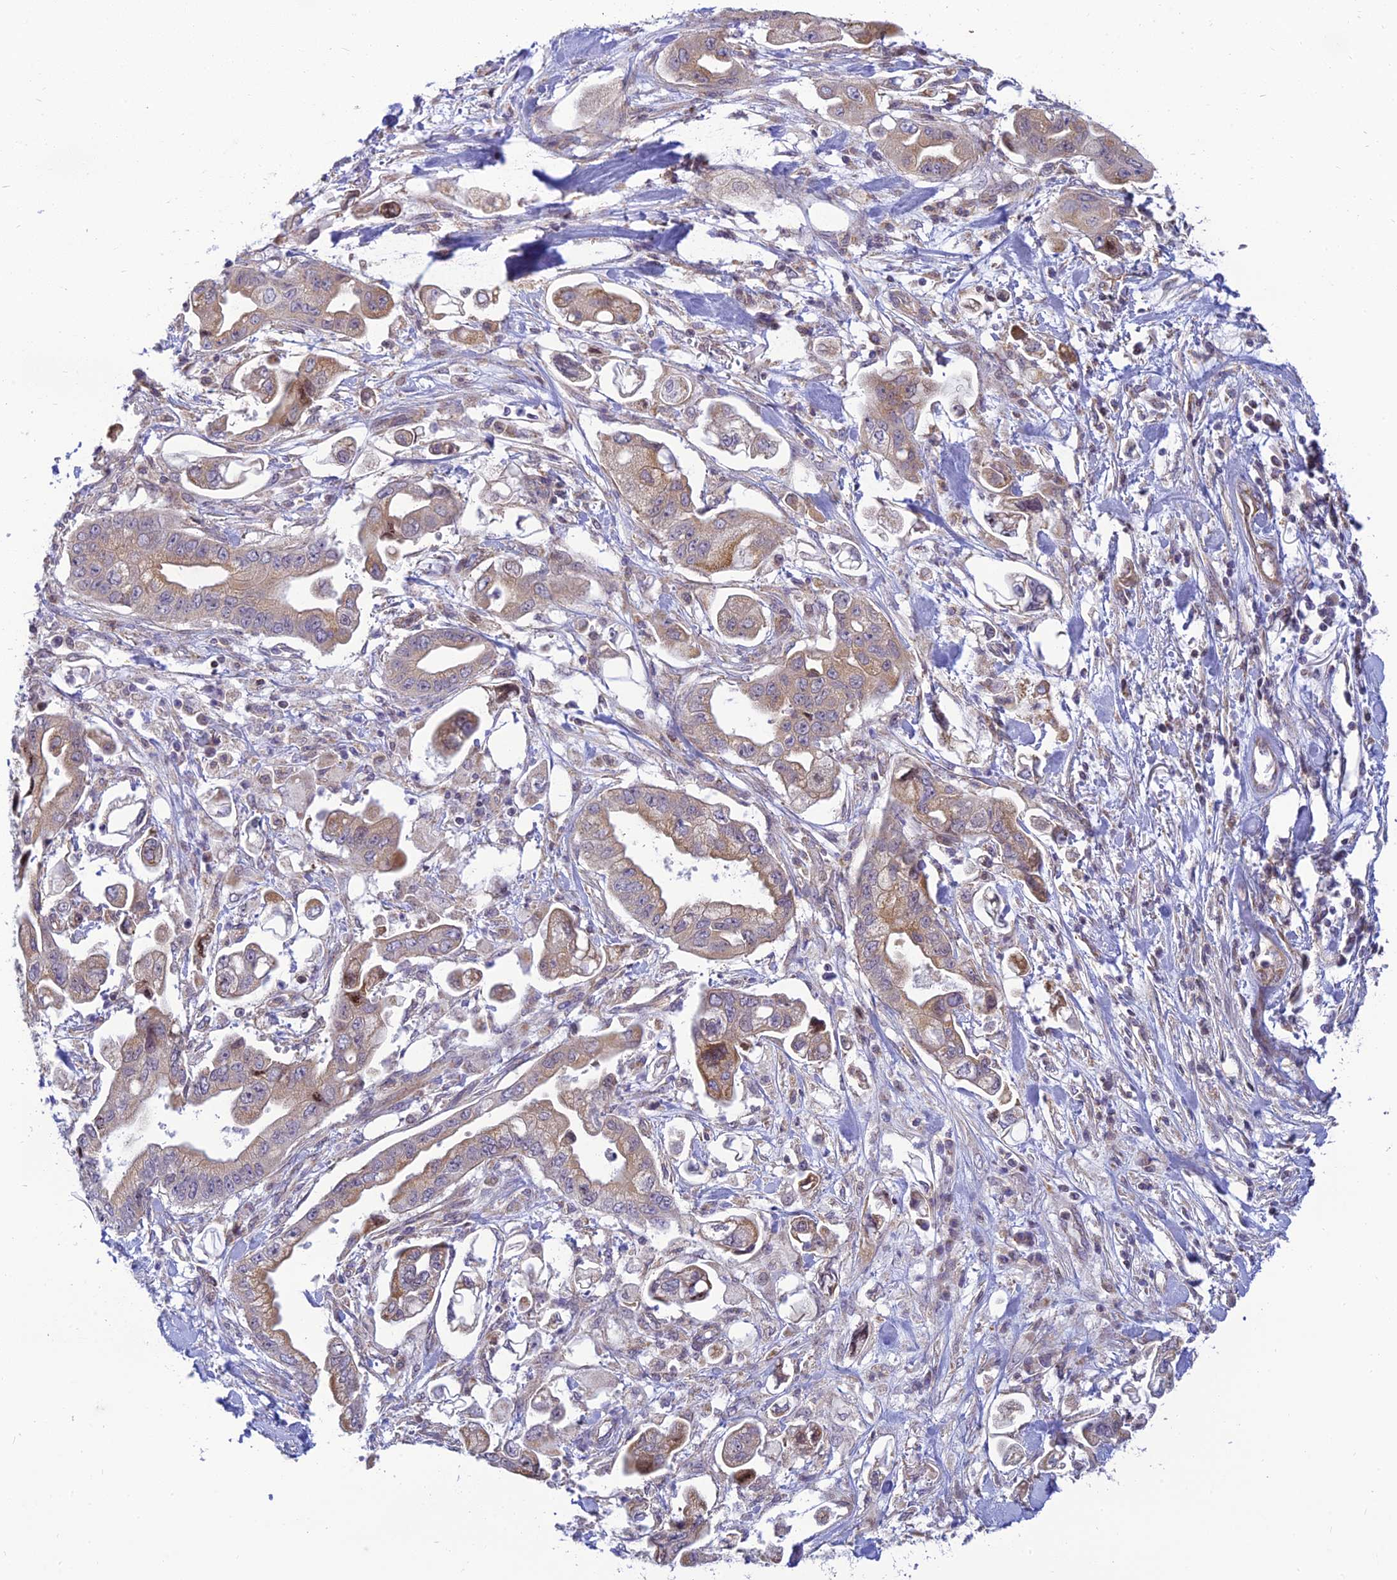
{"staining": {"intensity": "weak", "quantity": "25%-75%", "location": "cytoplasmic/membranous"}, "tissue": "stomach cancer", "cell_type": "Tumor cells", "image_type": "cancer", "snomed": [{"axis": "morphology", "description": "Adenocarcinoma, NOS"}, {"axis": "topography", "description": "Stomach"}], "caption": "Protein staining of stomach cancer (adenocarcinoma) tissue displays weak cytoplasmic/membranous positivity in about 25%-75% of tumor cells.", "gene": "HOOK2", "patient": {"sex": "male", "age": 62}}